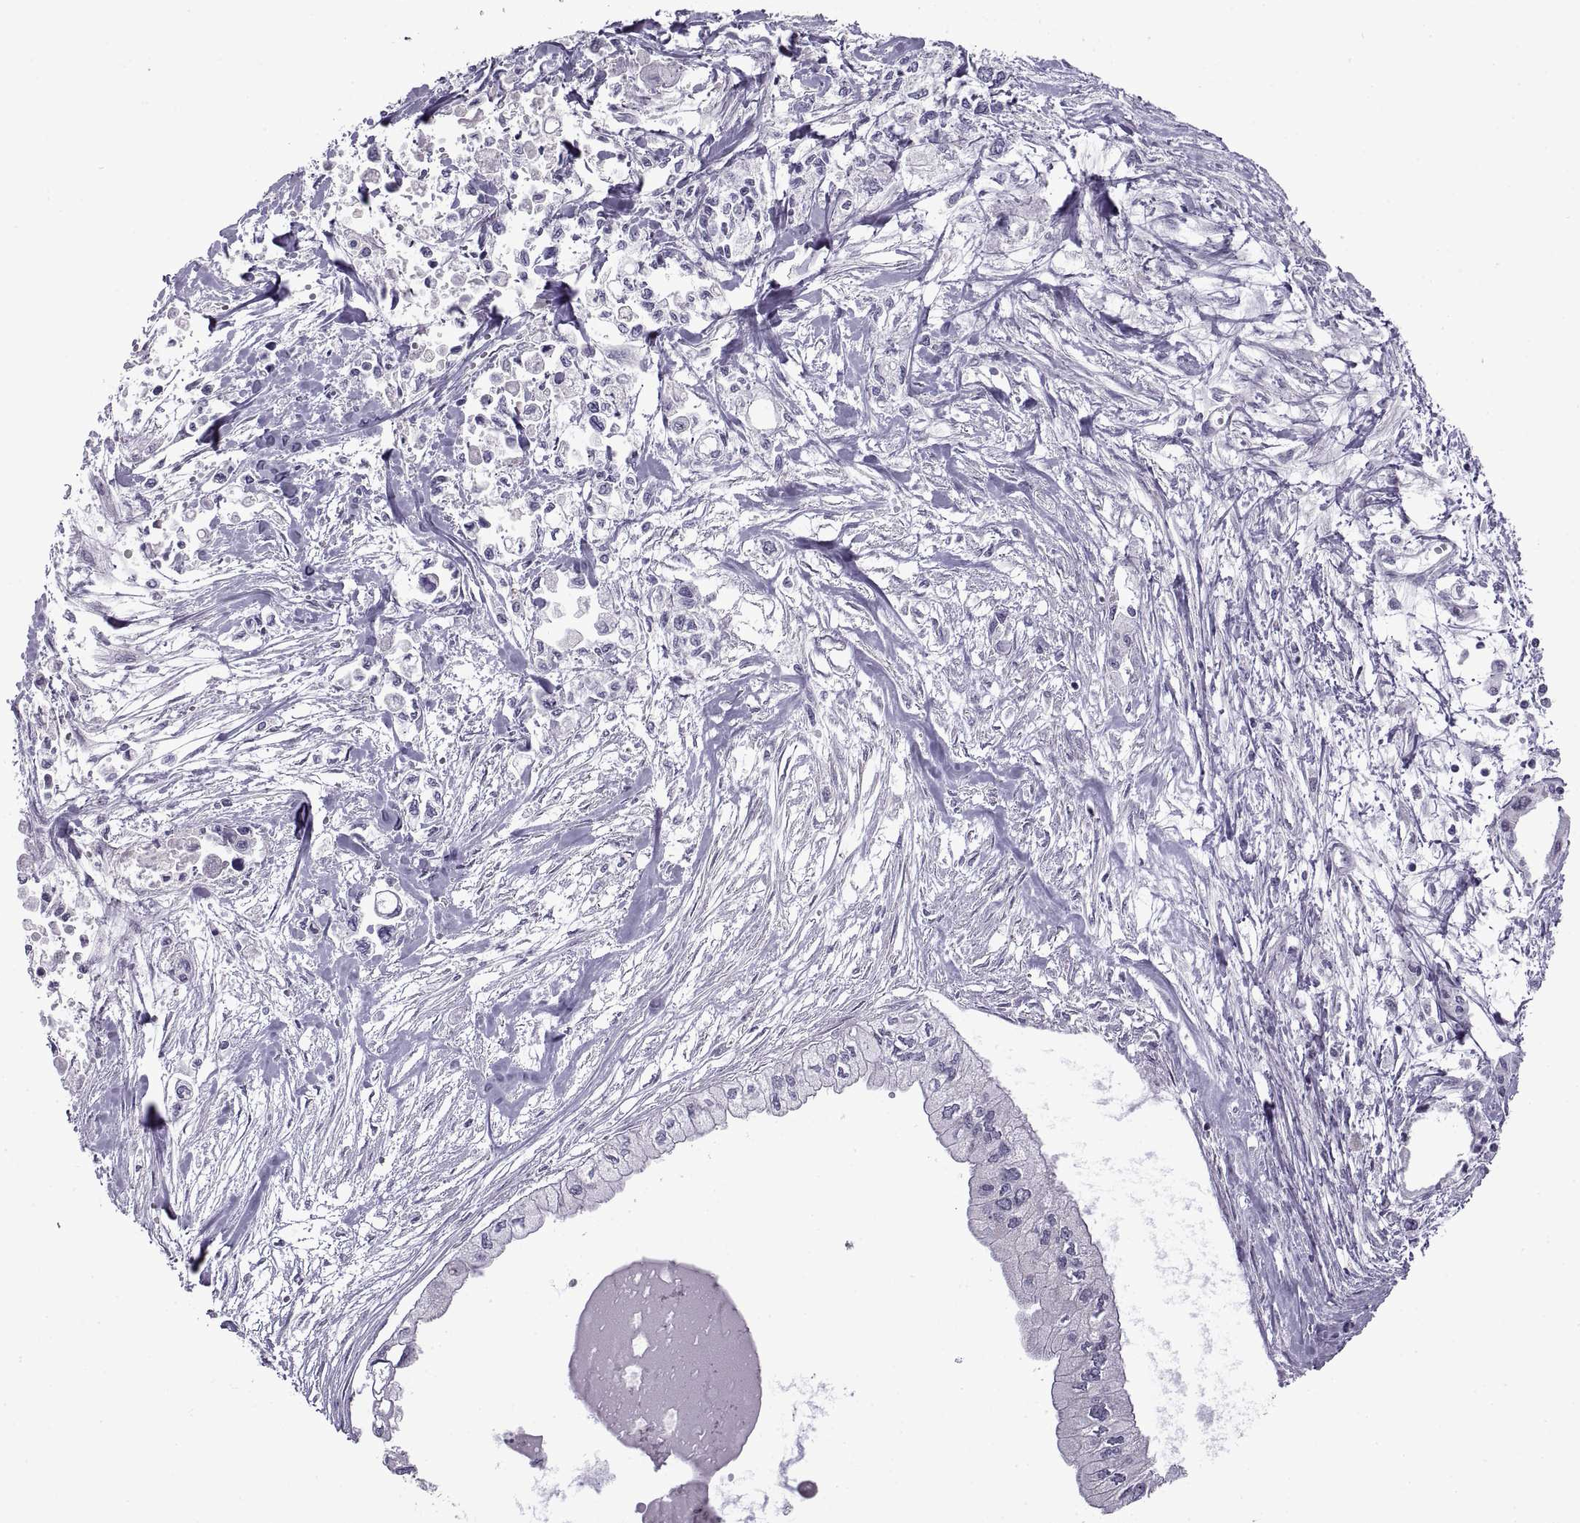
{"staining": {"intensity": "negative", "quantity": "none", "location": "none"}, "tissue": "pancreatic cancer", "cell_type": "Tumor cells", "image_type": "cancer", "snomed": [{"axis": "morphology", "description": "Adenocarcinoma, NOS"}, {"axis": "topography", "description": "Pancreas"}], "caption": "IHC image of pancreatic cancer (adenocarcinoma) stained for a protein (brown), which reveals no positivity in tumor cells. Brightfield microscopy of immunohistochemistry stained with DAB (3,3'-diaminobenzidine) (brown) and hematoxylin (blue), captured at high magnification.", "gene": "BSPH1", "patient": {"sex": "female", "age": 61}}